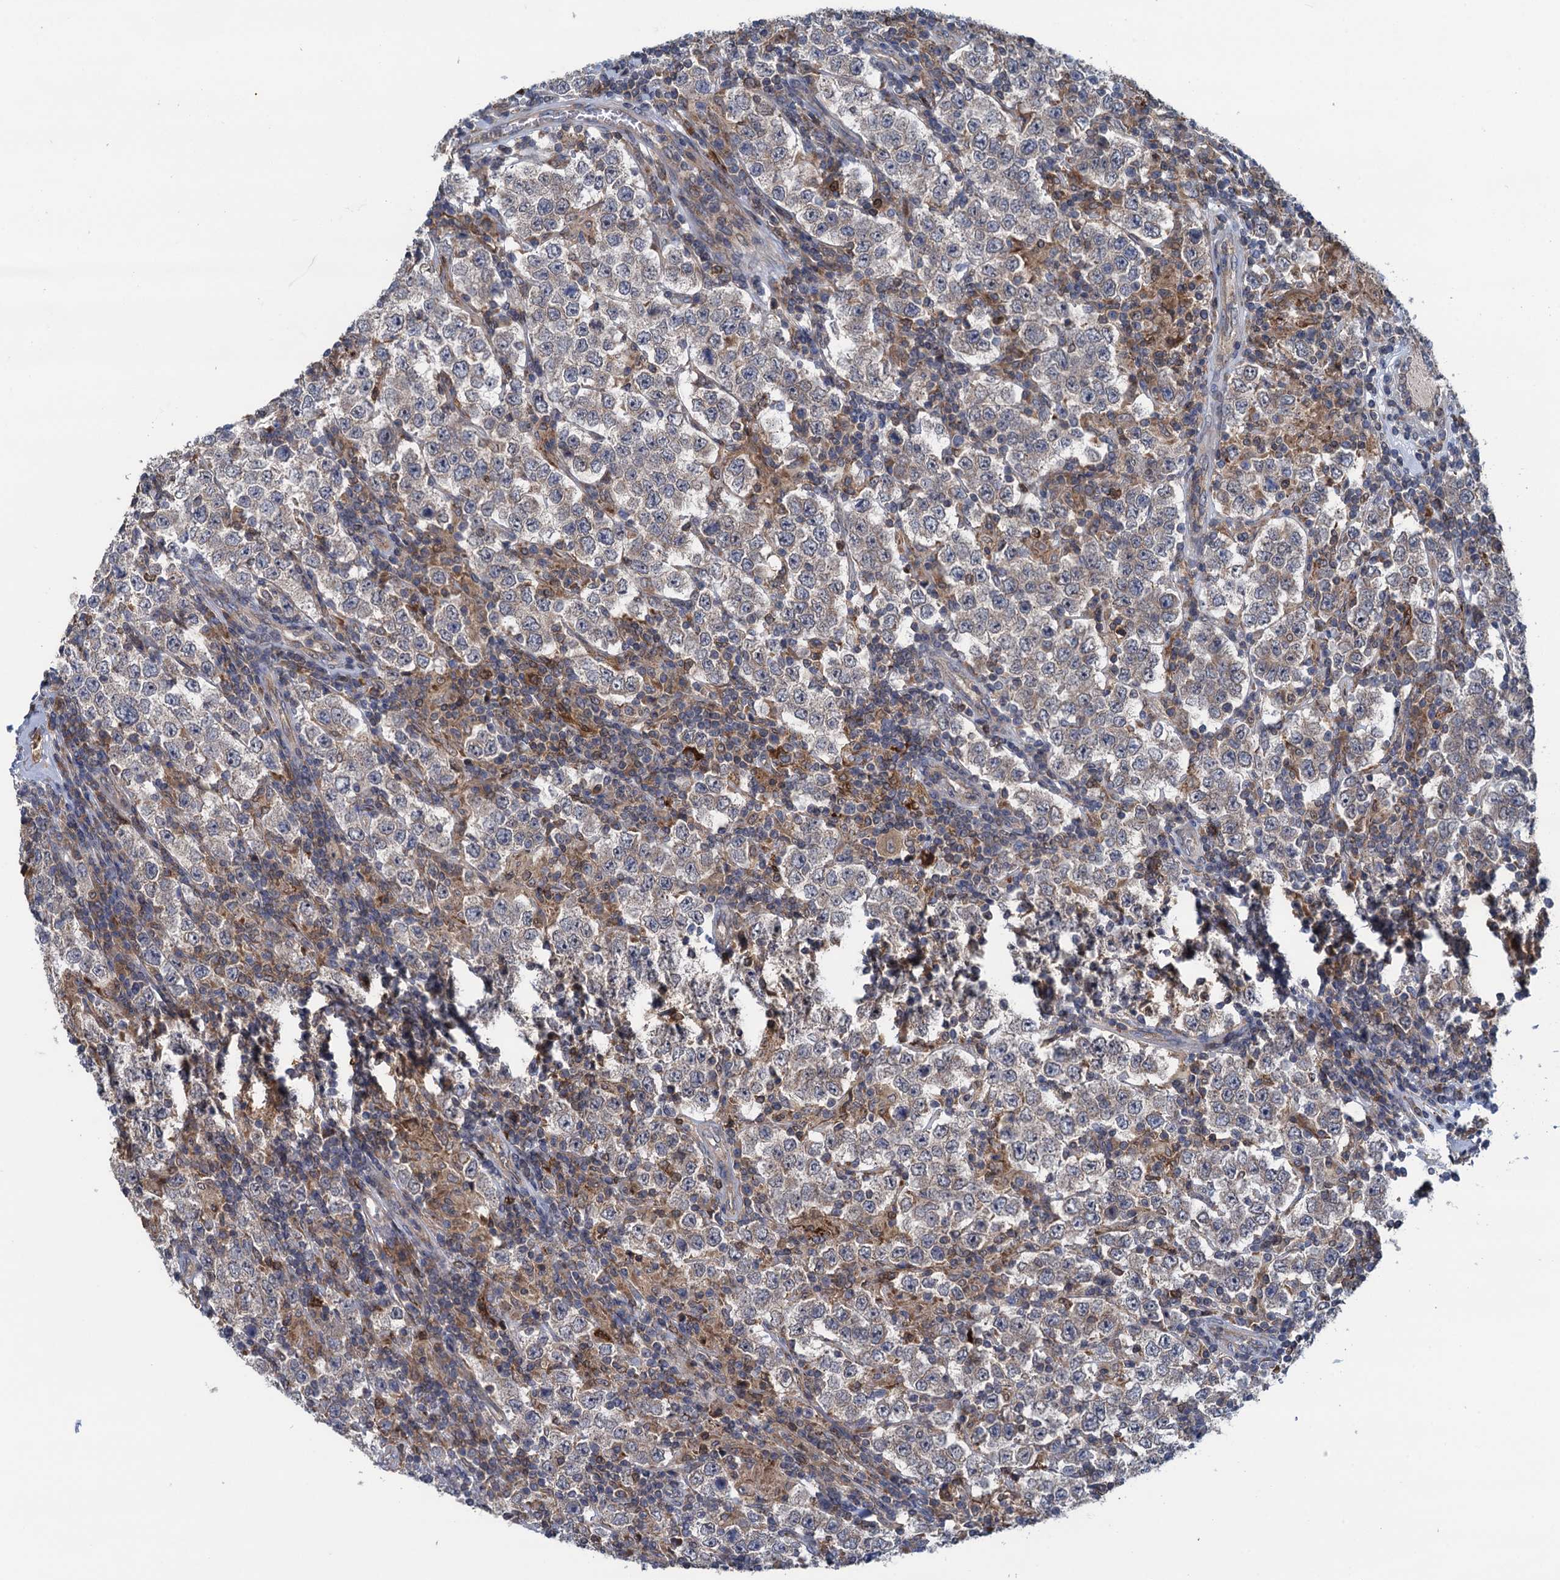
{"staining": {"intensity": "negative", "quantity": "none", "location": "none"}, "tissue": "testis cancer", "cell_type": "Tumor cells", "image_type": "cancer", "snomed": [{"axis": "morphology", "description": "Normal tissue, NOS"}, {"axis": "morphology", "description": "Urothelial carcinoma, High grade"}, {"axis": "morphology", "description": "Seminoma, NOS"}, {"axis": "morphology", "description": "Carcinoma, Embryonal, NOS"}, {"axis": "topography", "description": "Urinary bladder"}, {"axis": "topography", "description": "Testis"}], "caption": "An immunohistochemistry (IHC) micrograph of testis seminoma is shown. There is no staining in tumor cells of testis seminoma.", "gene": "CNTN5", "patient": {"sex": "male", "age": 41}}